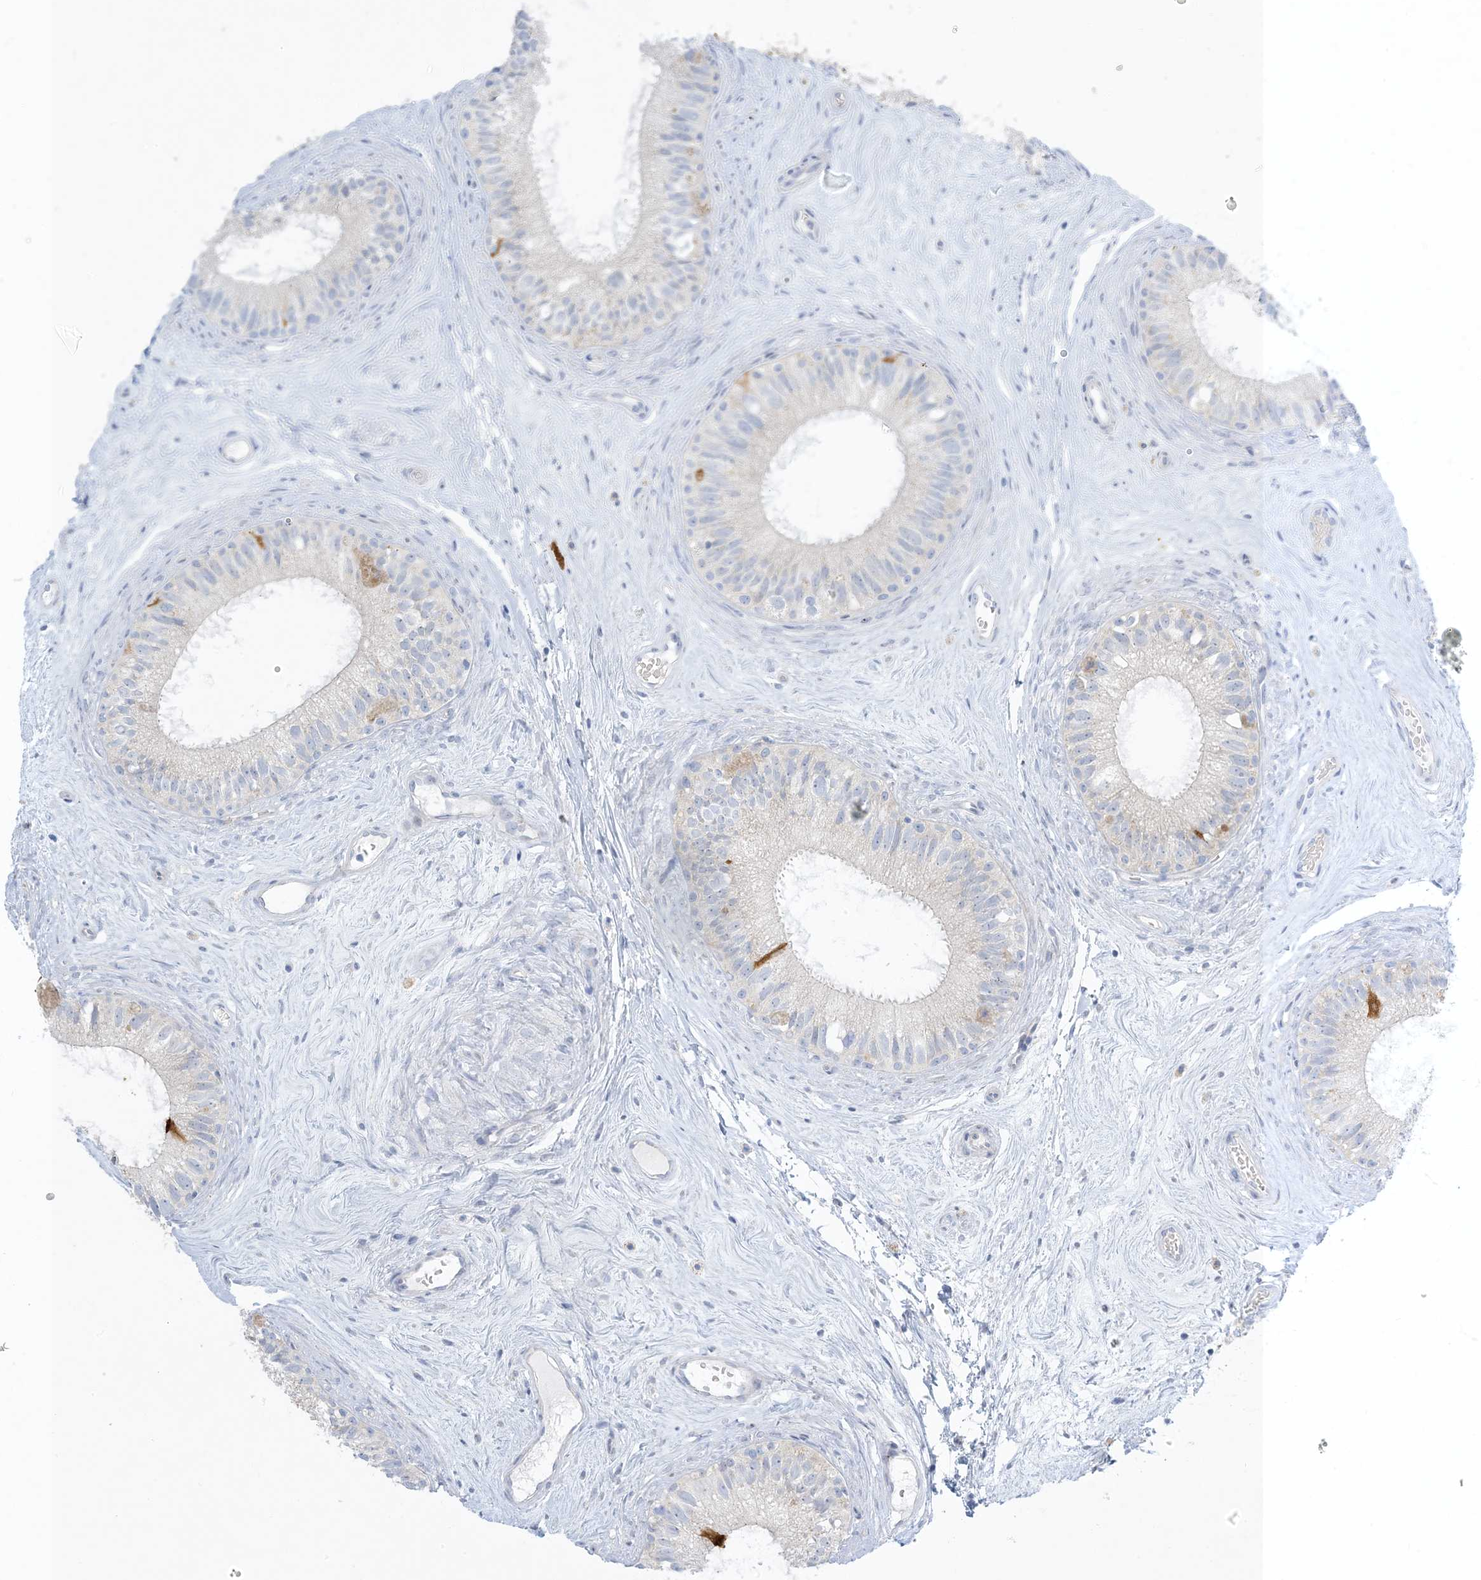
{"staining": {"intensity": "moderate", "quantity": "<25%", "location": "cytoplasmic/membranous"}, "tissue": "epididymis", "cell_type": "Glandular cells", "image_type": "normal", "snomed": [{"axis": "morphology", "description": "Normal tissue, NOS"}, {"axis": "topography", "description": "Epididymis"}], "caption": "Moderate cytoplasmic/membranous protein expression is present in about <25% of glandular cells in epididymis. (DAB (3,3'-diaminobenzidine) IHC, brown staining for protein, blue staining for nuclei).", "gene": "XIRP2", "patient": {"sex": "male", "age": 71}}